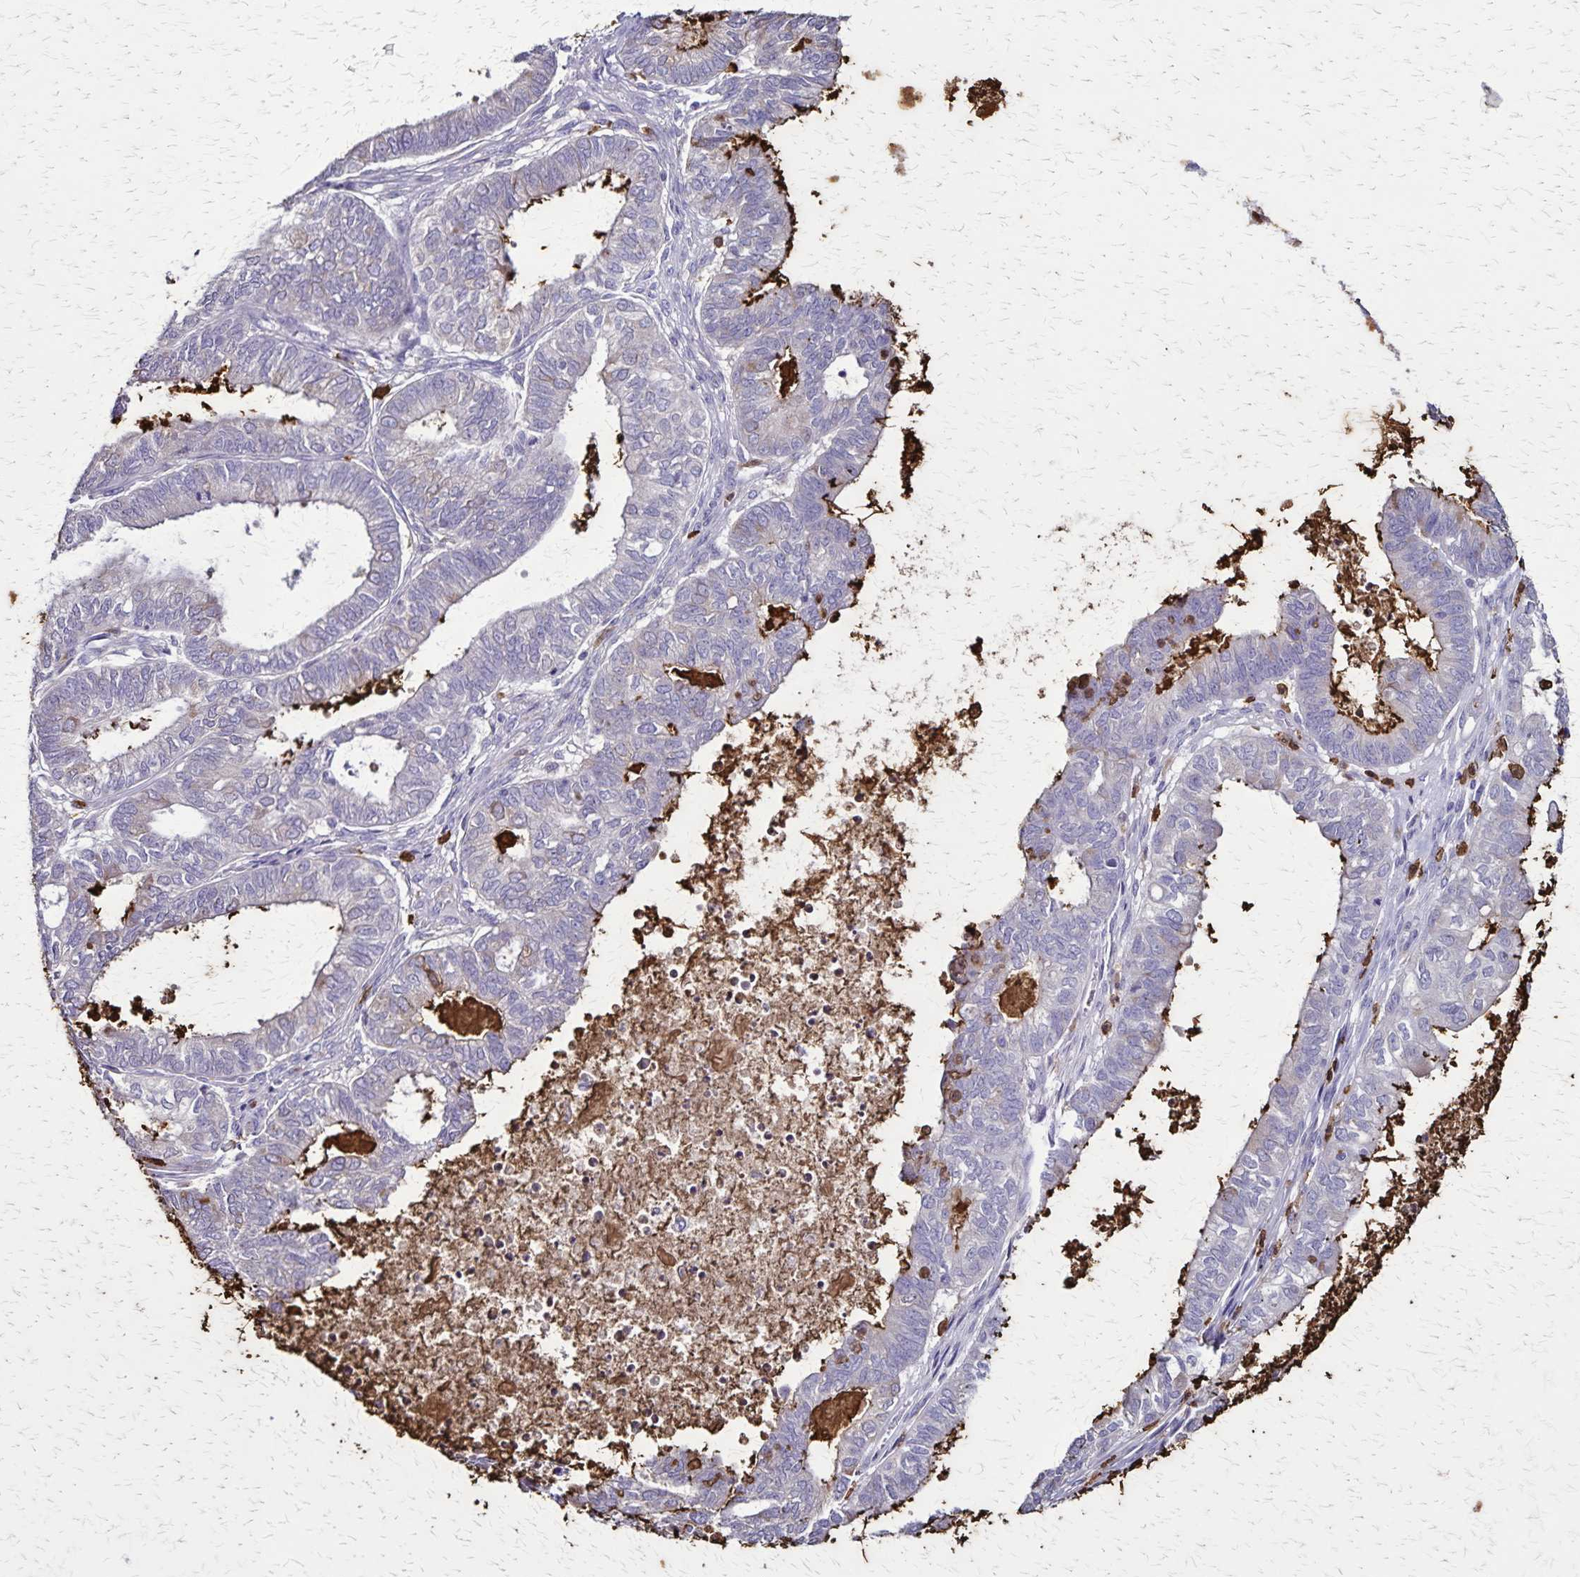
{"staining": {"intensity": "negative", "quantity": "none", "location": "none"}, "tissue": "ovarian cancer", "cell_type": "Tumor cells", "image_type": "cancer", "snomed": [{"axis": "morphology", "description": "Carcinoma, endometroid"}, {"axis": "topography", "description": "Ovary"}], "caption": "A high-resolution image shows immunohistochemistry staining of ovarian cancer, which displays no significant expression in tumor cells.", "gene": "ULBP3", "patient": {"sex": "female", "age": 64}}